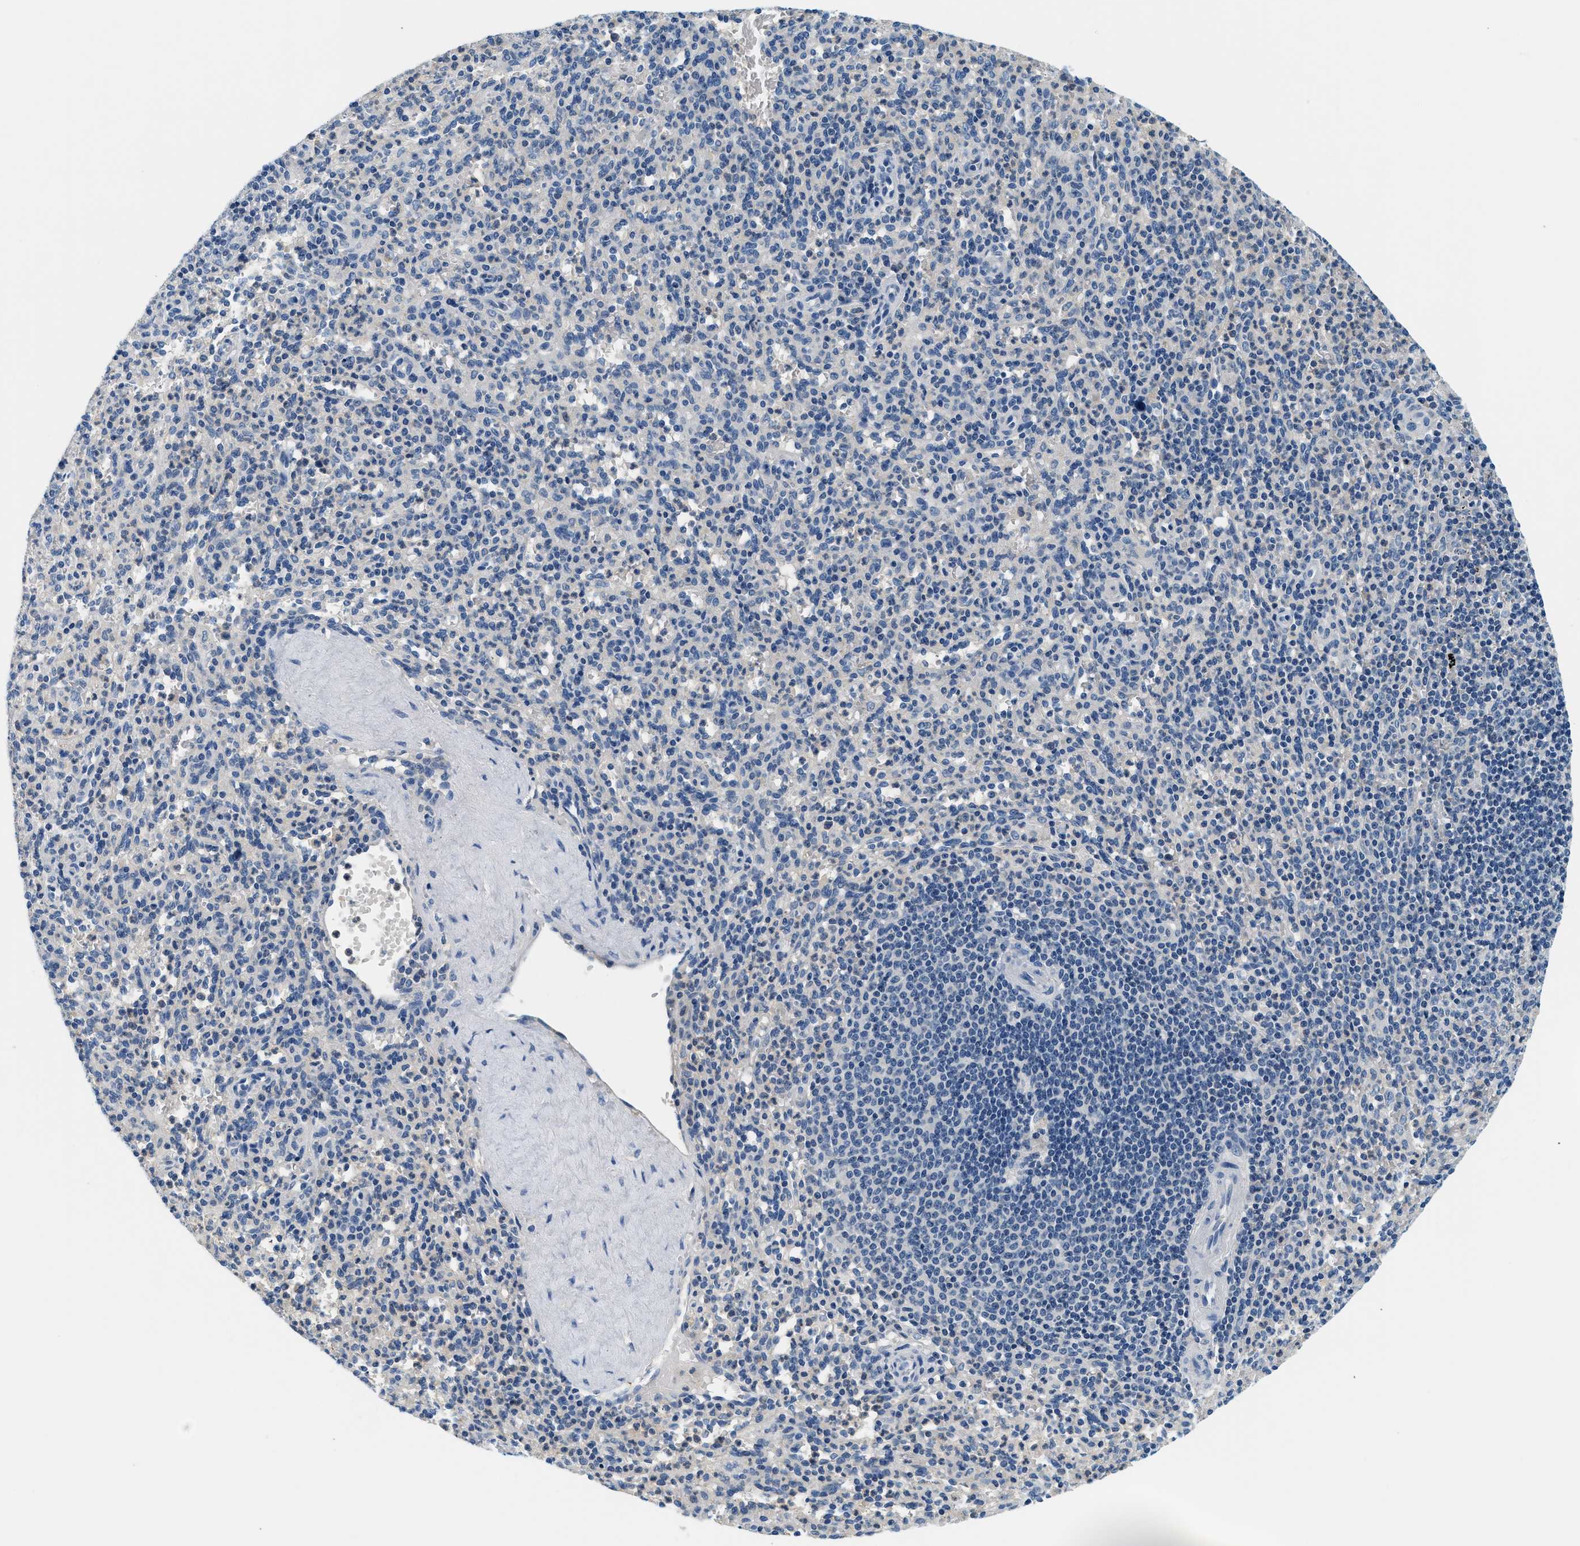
{"staining": {"intensity": "moderate", "quantity": "<25%", "location": "cytoplasmic/membranous"}, "tissue": "spleen", "cell_type": "Cells in red pulp", "image_type": "normal", "snomed": [{"axis": "morphology", "description": "Normal tissue, NOS"}, {"axis": "topography", "description": "Spleen"}], "caption": "This image reveals IHC staining of normal spleen, with low moderate cytoplasmic/membranous staining in approximately <25% of cells in red pulp.", "gene": "SLC35E1", "patient": {"sex": "male", "age": 36}}